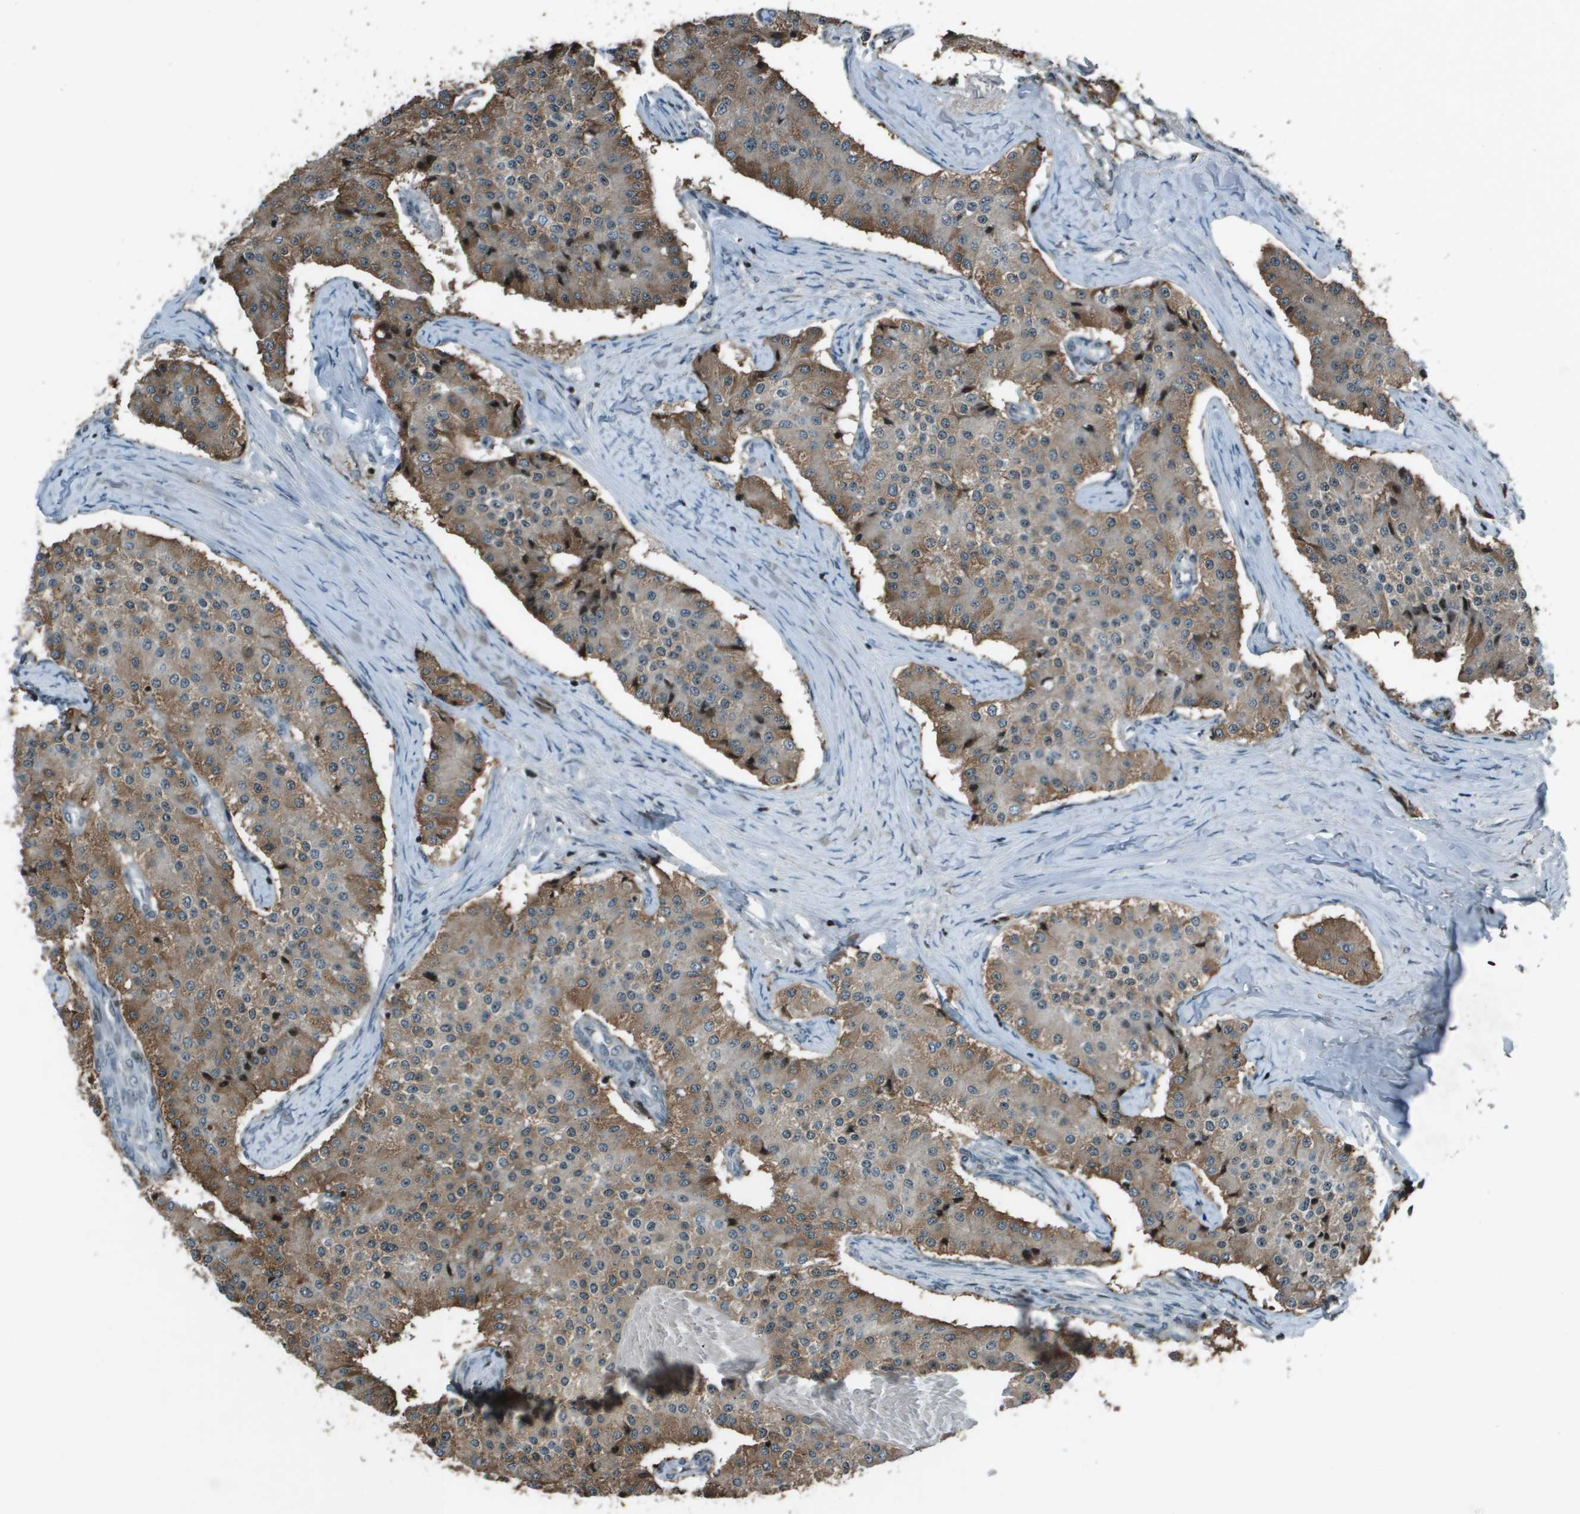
{"staining": {"intensity": "moderate", "quantity": ">75%", "location": "cytoplasmic/membranous"}, "tissue": "carcinoid", "cell_type": "Tumor cells", "image_type": "cancer", "snomed": [{"axis": "morphology", "description": "Carcinoid, malignant, NOS"}, {"axis": "topography", "description": "Colon"}], "caption": "IHC of carcinoid reveals medium levels of moderate cytoplasmic/membranous positivity in about >75% of tumor cells.", "gene": "CXCL12", "patient": {"sex": "female", "age": 52}}